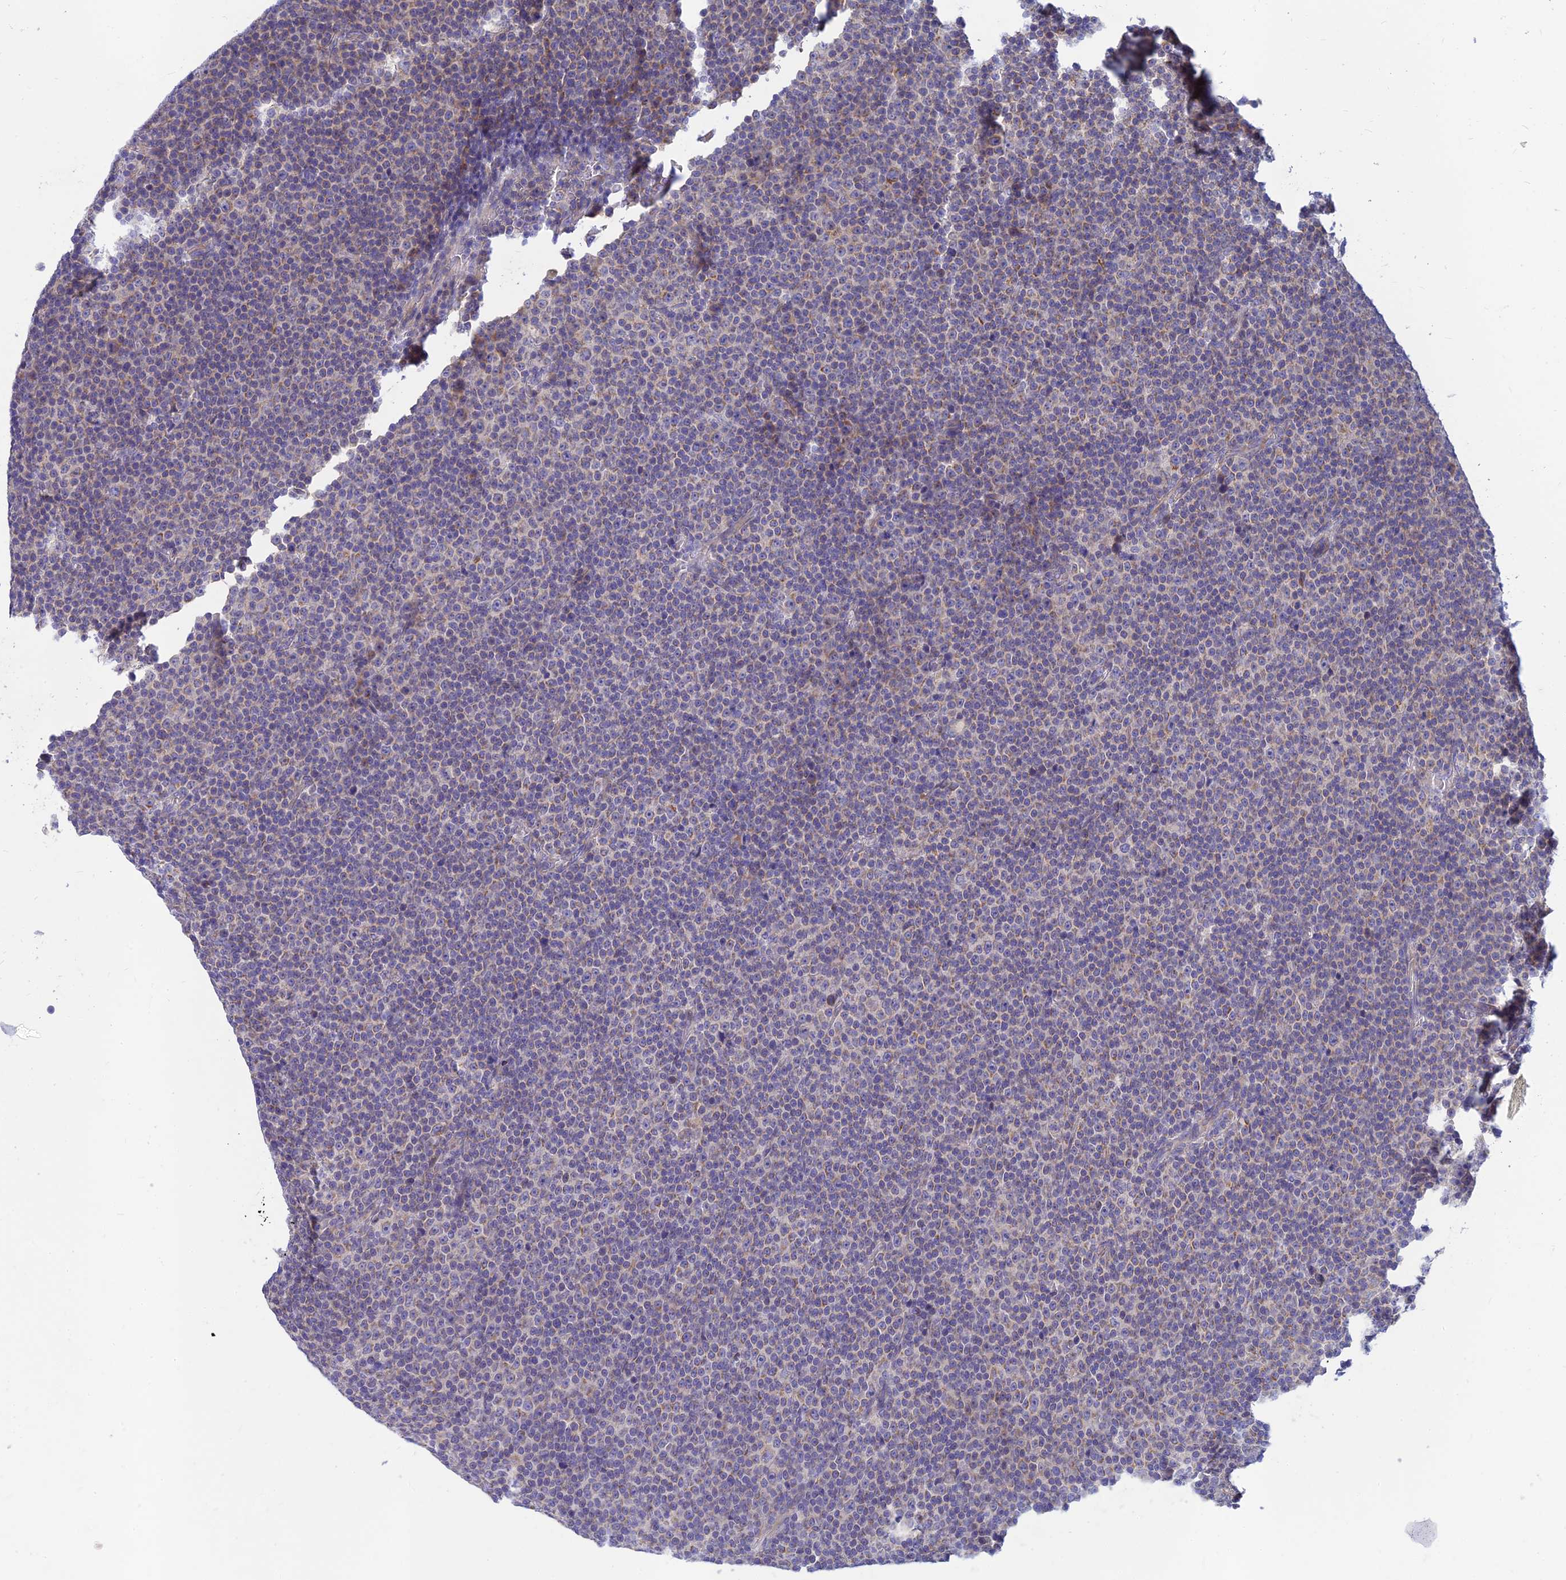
{"staining": {"intensity": "weak", "quantity": "<25%", "location": "cytoplasmic/membranous"}, "tissue": "lymphoma", "cell_type": "Tumor cells", "image_type": "cancer", "snomed": [{"axis": "morphology", "description": "Malignant lymphoma, non-Hodgkin's type, Low grade"}, {"axis": "topography", "description": "Lymph node"}], "caption": "IHC of human malignant lymphoma, non-Hodgkin's type (low-grade) demonstrates no positivity in tumor cells.", "gene": "CACNA1B", "patient": {"sex": "female", "age": 67}}